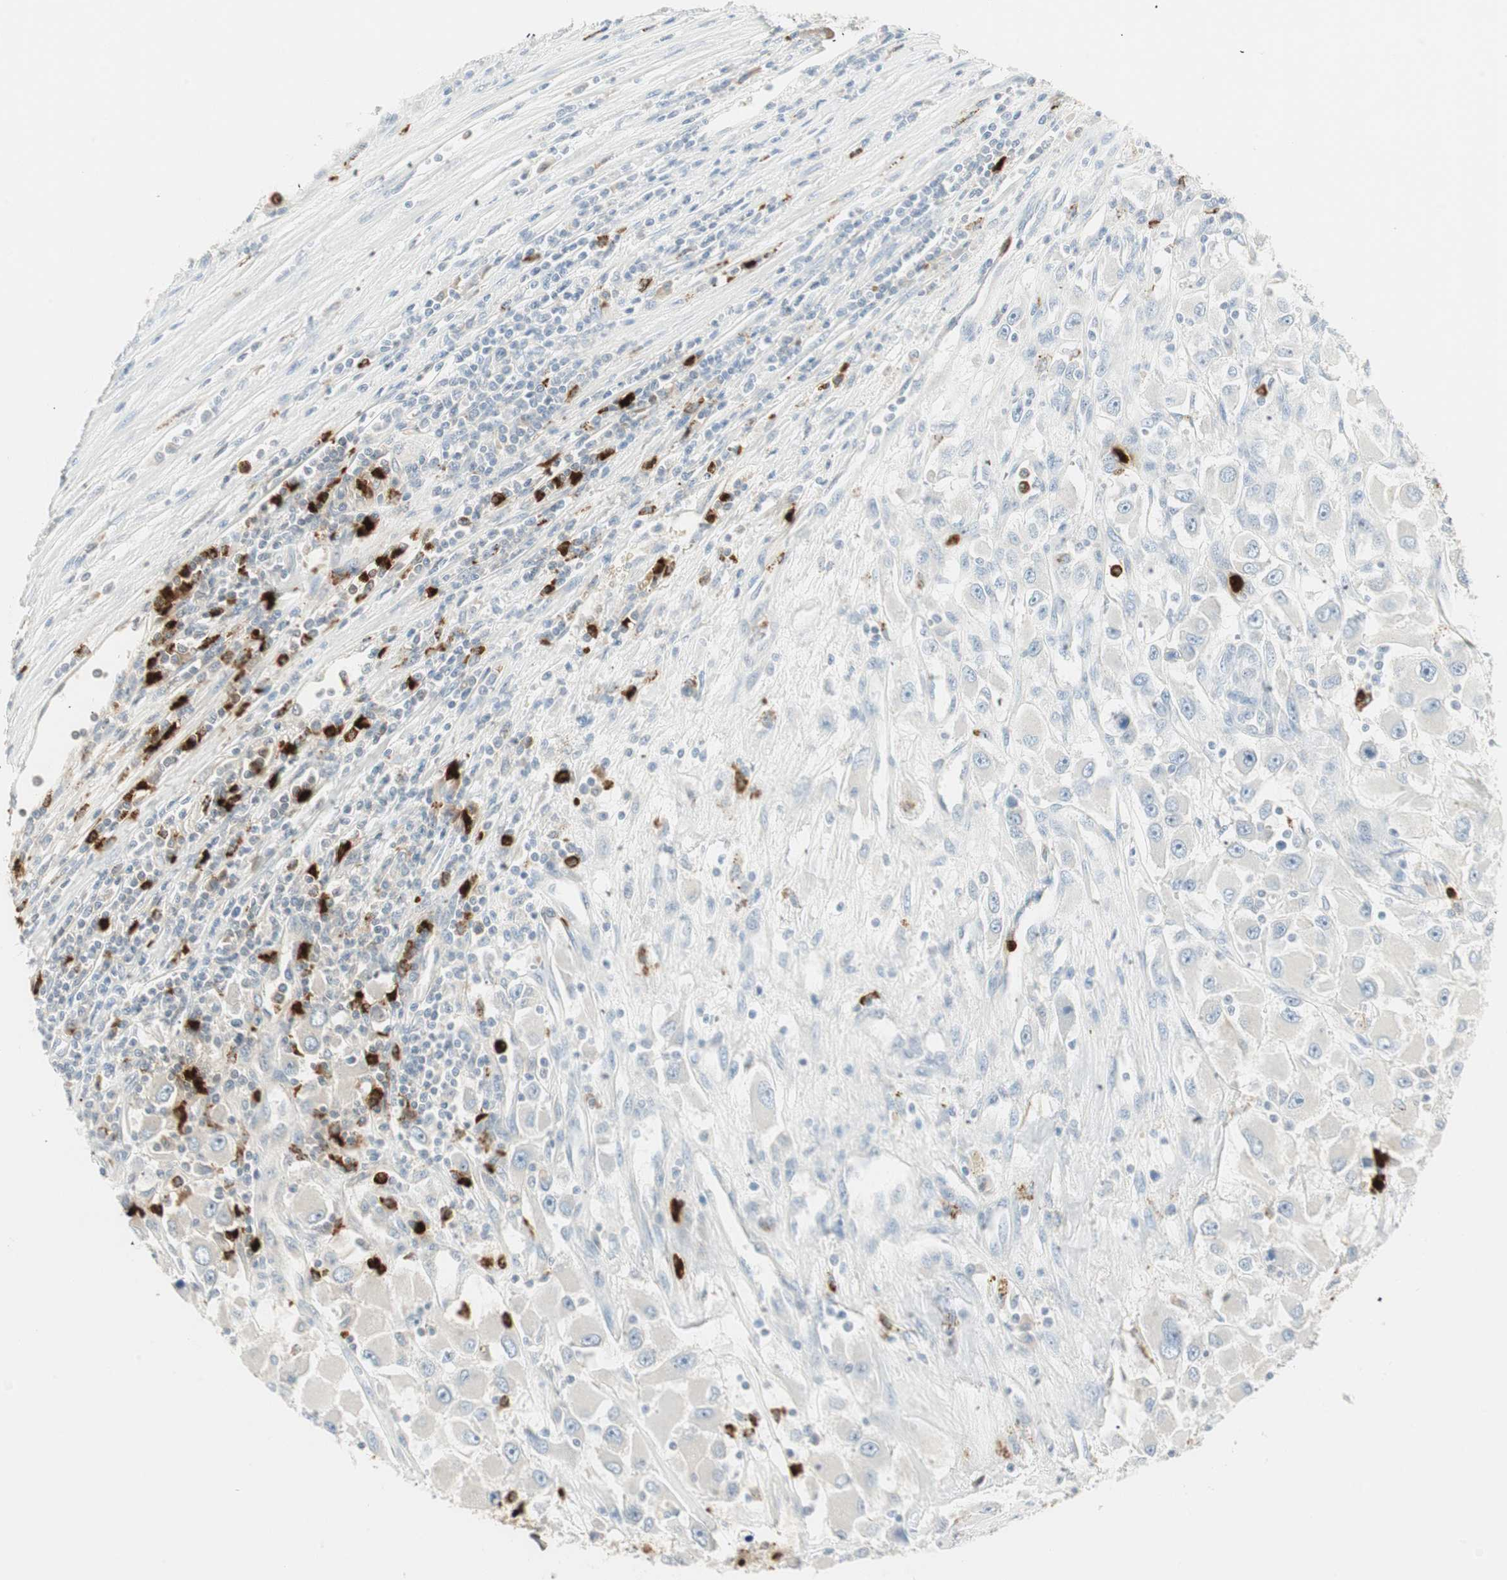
{"staining": {"intensity": "negative", "quantity": "none", "location": "none"}, "tissue": "renal cancer", "cell_type": "Tumor cells", "image_type": "cancer", "snomed": [{"axis": "morphology", "description": "Adenocarcinoma, NOS"}, {"axis": "topography", "description": "Kidney"}], "caption": "There is no significant expression in tumor cells of adenocarcinoma (renal).", "gene": "PRTN3", "patient": {"sex": "female", "age": 52}}